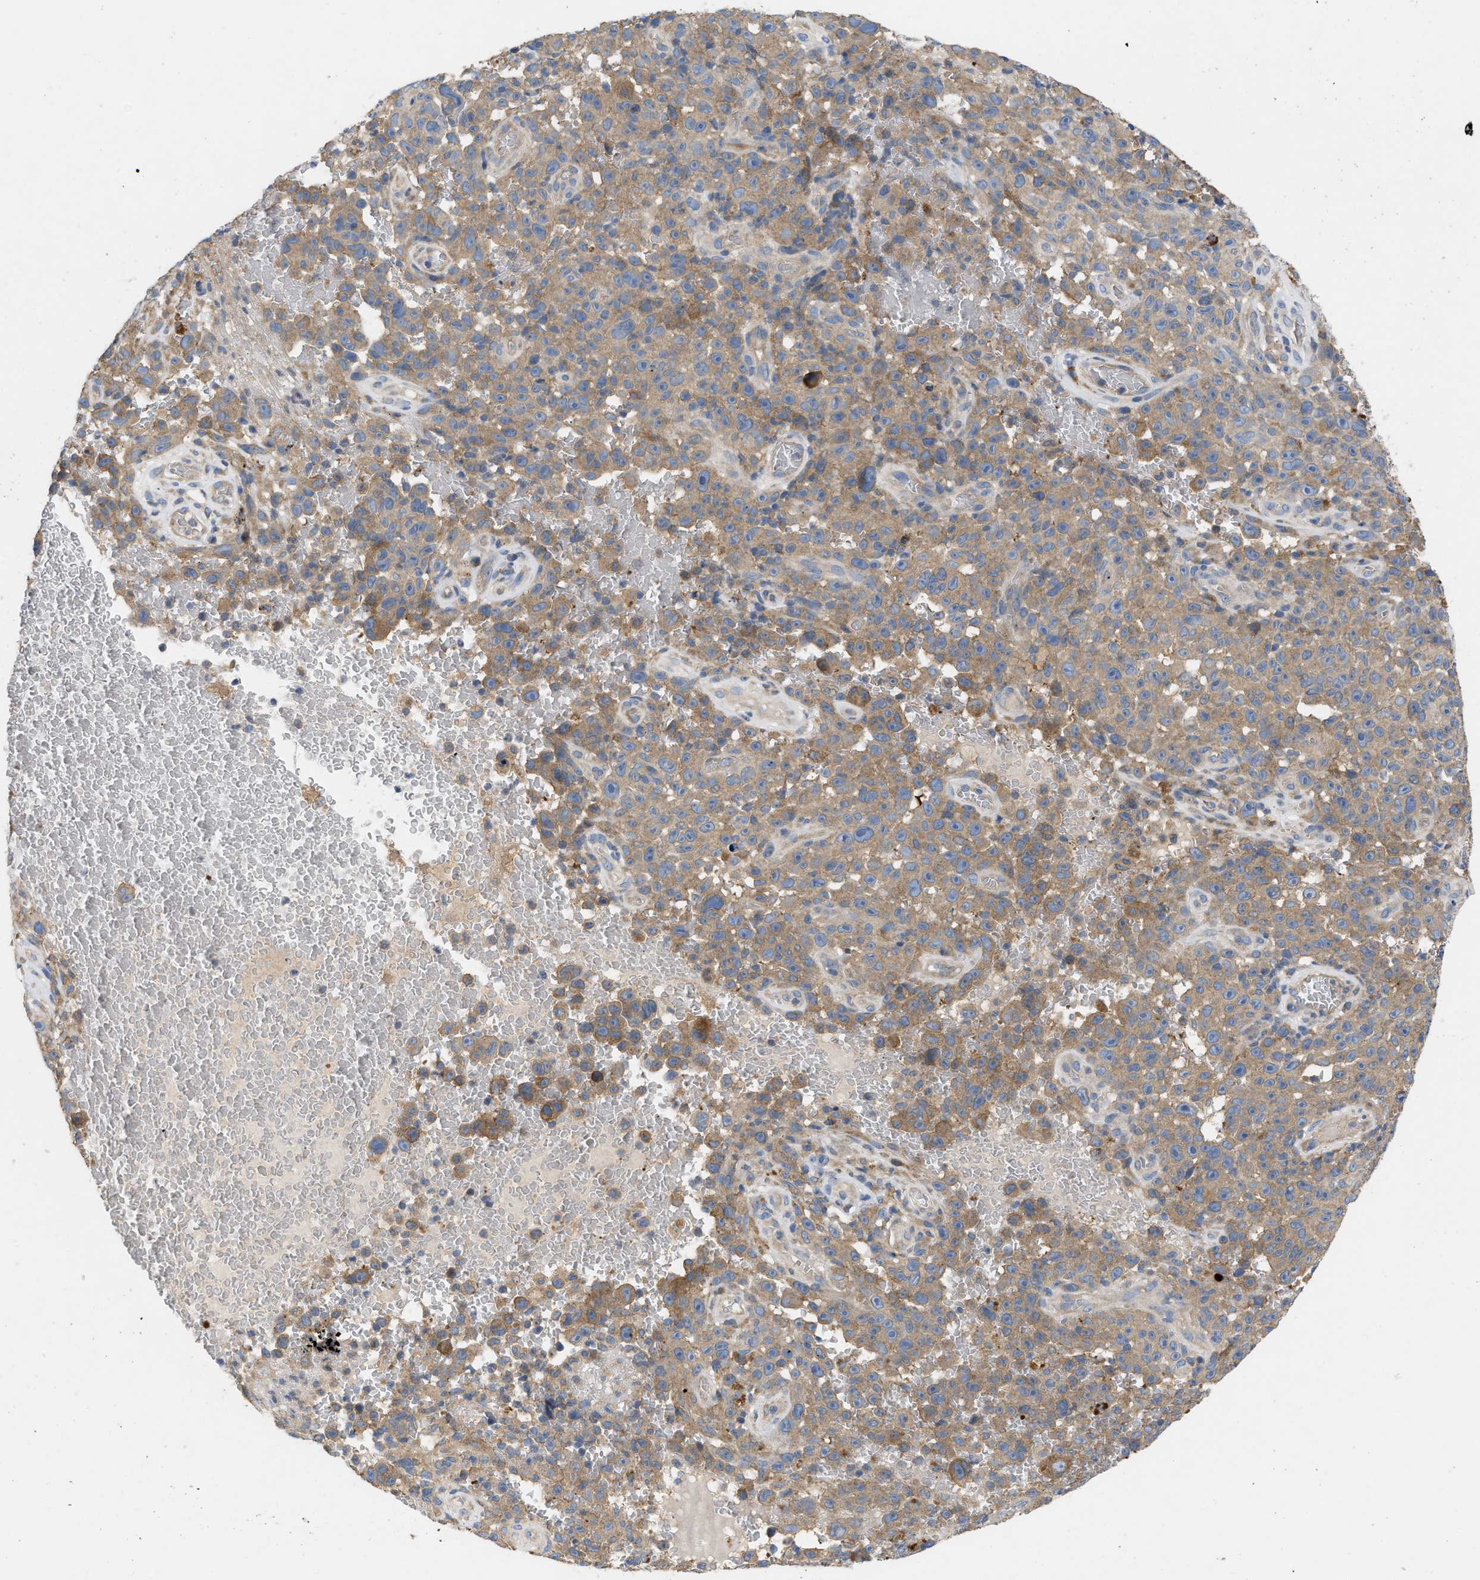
{"staining": {"intensity": "moderate", "quantity": ">75%", "location": "cytoplasmic/membranous"}, "tissue": "melanoma", "cell_type": "Tumor cells", "image_type": "cancer", "snomed": [{"axis": "morphology", "description": "Malignant melanoma, NOS"}, {"axis": "topography", "description": "Skin"}], "caption": "Tumor cells exhibit medium levels of moderate cytoplasmic/membranous expression in about >75% of cells in melanoma.", "gene": "TMEM131", "patient": {"sex": "female", "age": 82}}